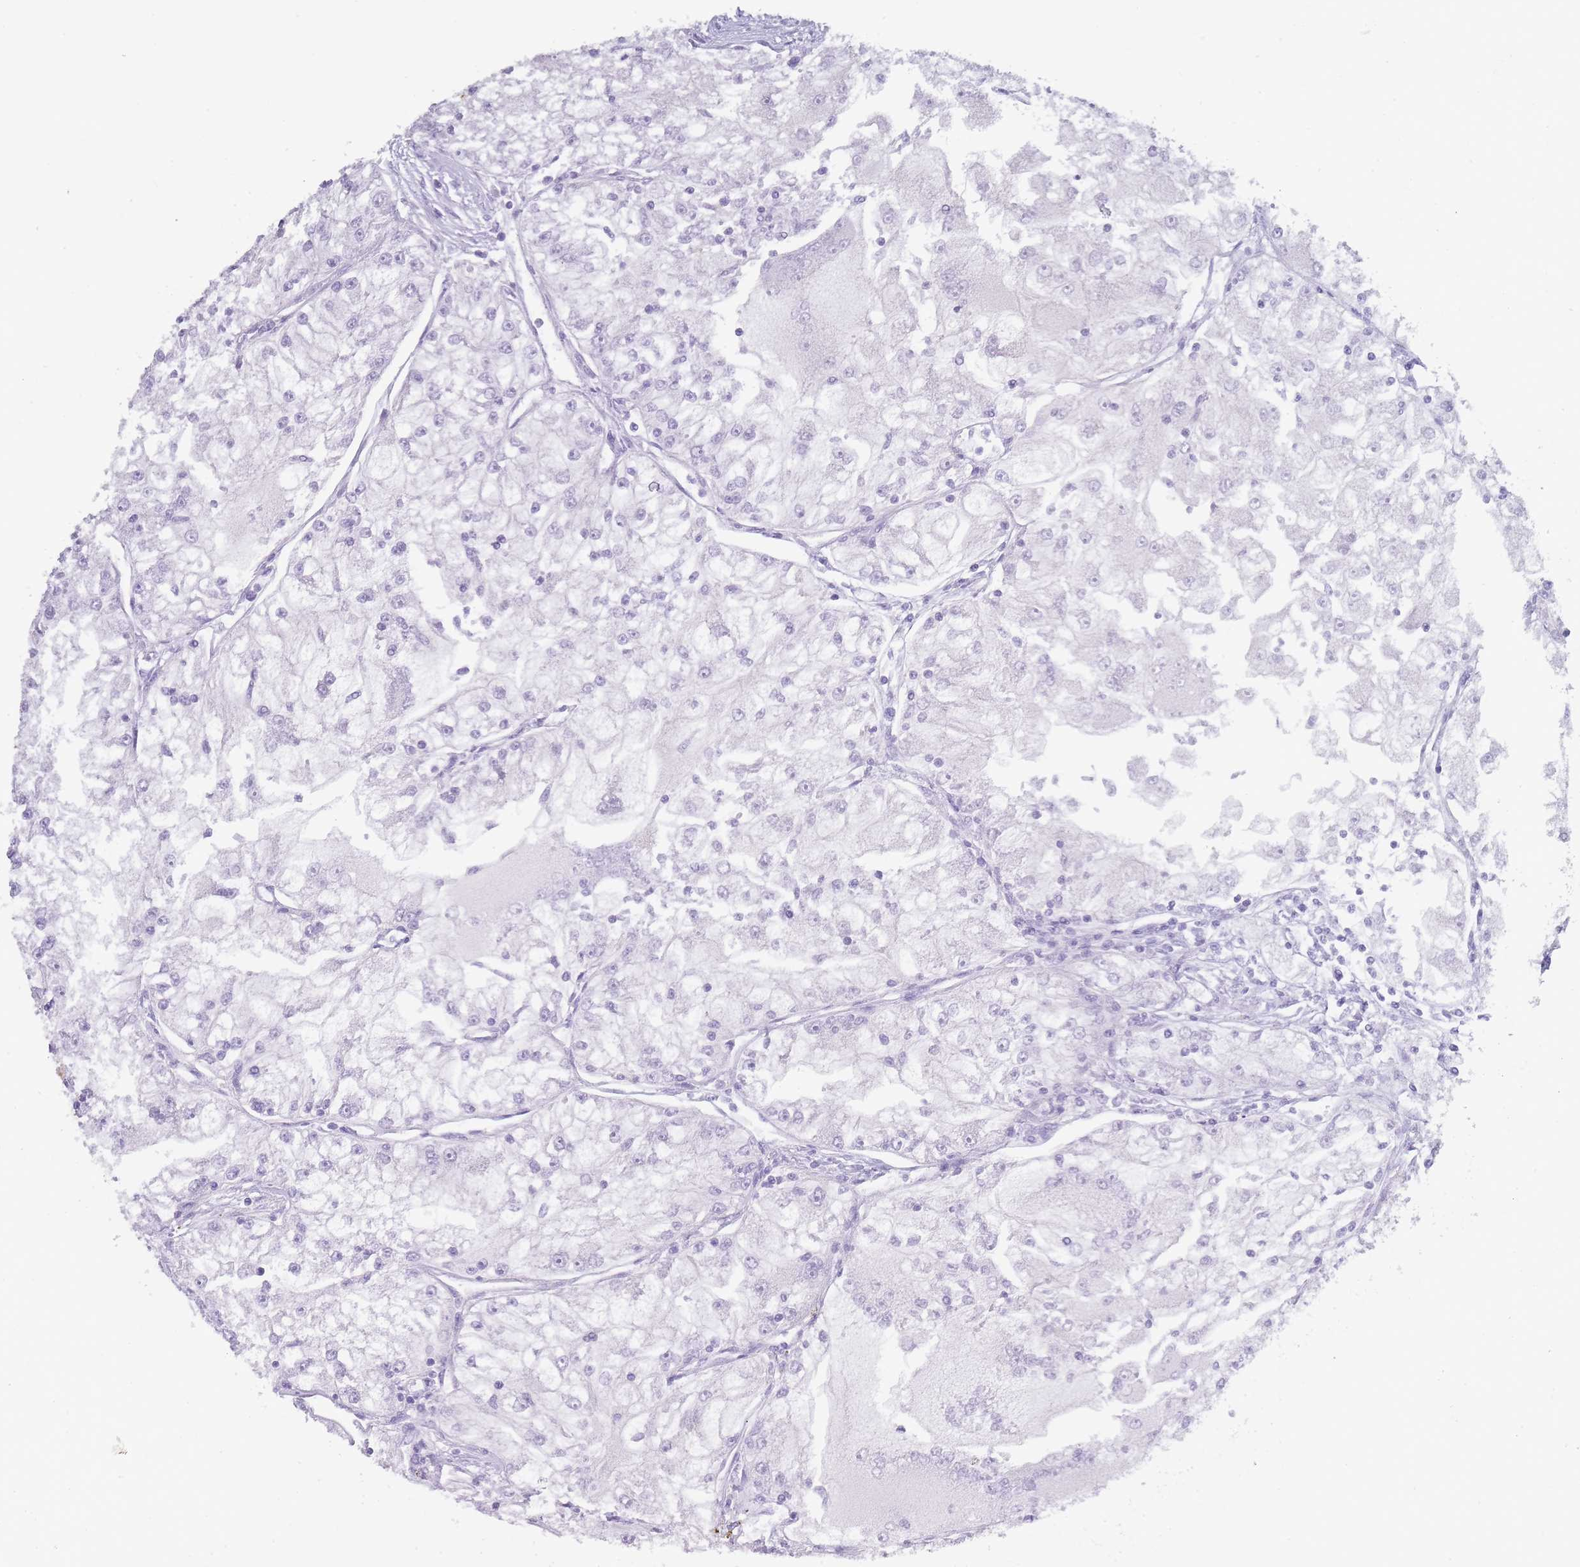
{"staining": {"intensity": "negative", "quantity": "none", "location": "none"}, "tissue": "renal cancer", "cell_type": "Tumor cells", "image_type": "cancer", "snomed": [{"axis": "morphology", "description": "Adenocarcinoma, NOS"}, {"axis": "topography", "description": "Kidney"}], "caption": "IHC histopathology image of neoplastic tissue: adenocarcinoma (renal) stained with DAB reveals no significant protein expression in tumor cells.", "gene": "TCP11", "patient": {"sex": "female", "age": 72}}